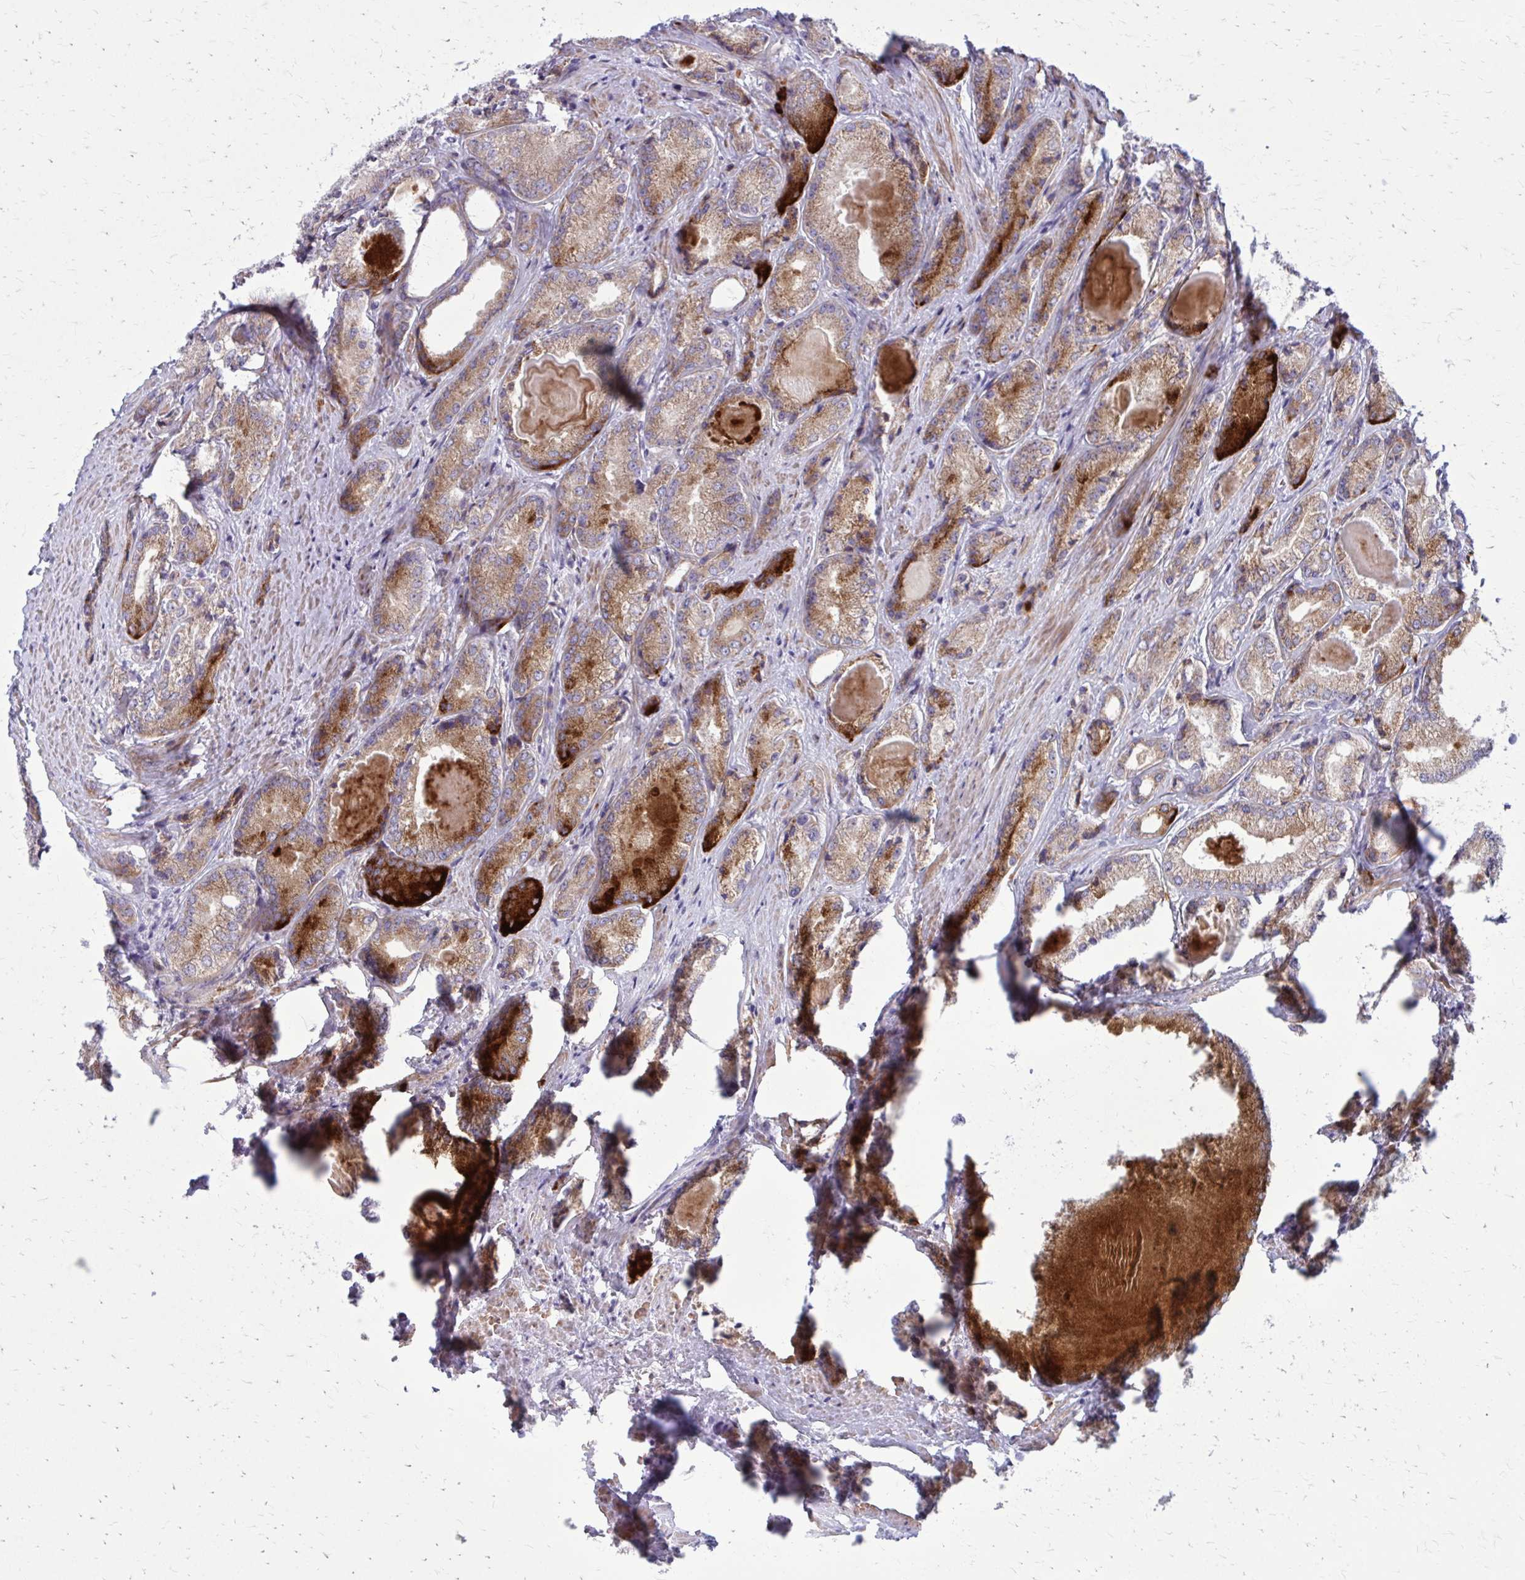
{"staining": {"intensity": "moderate", "quantity": ">75%", "location": "cytoplasmic/membranous"}, "tissue": "prostate cancer", "cell_type": "Tumor cells", "image_type": "cancer", "snomed": [{"axis": "morphology", "description": "Adenocarcinoma, NOS"}, {"axis": "morphology", "description": "Adenocarcinoma, Low grade"}, {"axis": "topography", "description": "Prostate"}], "caption": "Tumor cells show moderate cytoplasmic/membranous staining in approximately >75% of cells in prostate cancer.", "gene": "GIGYF2", "patient": {"sex": "male", "age": 68}}